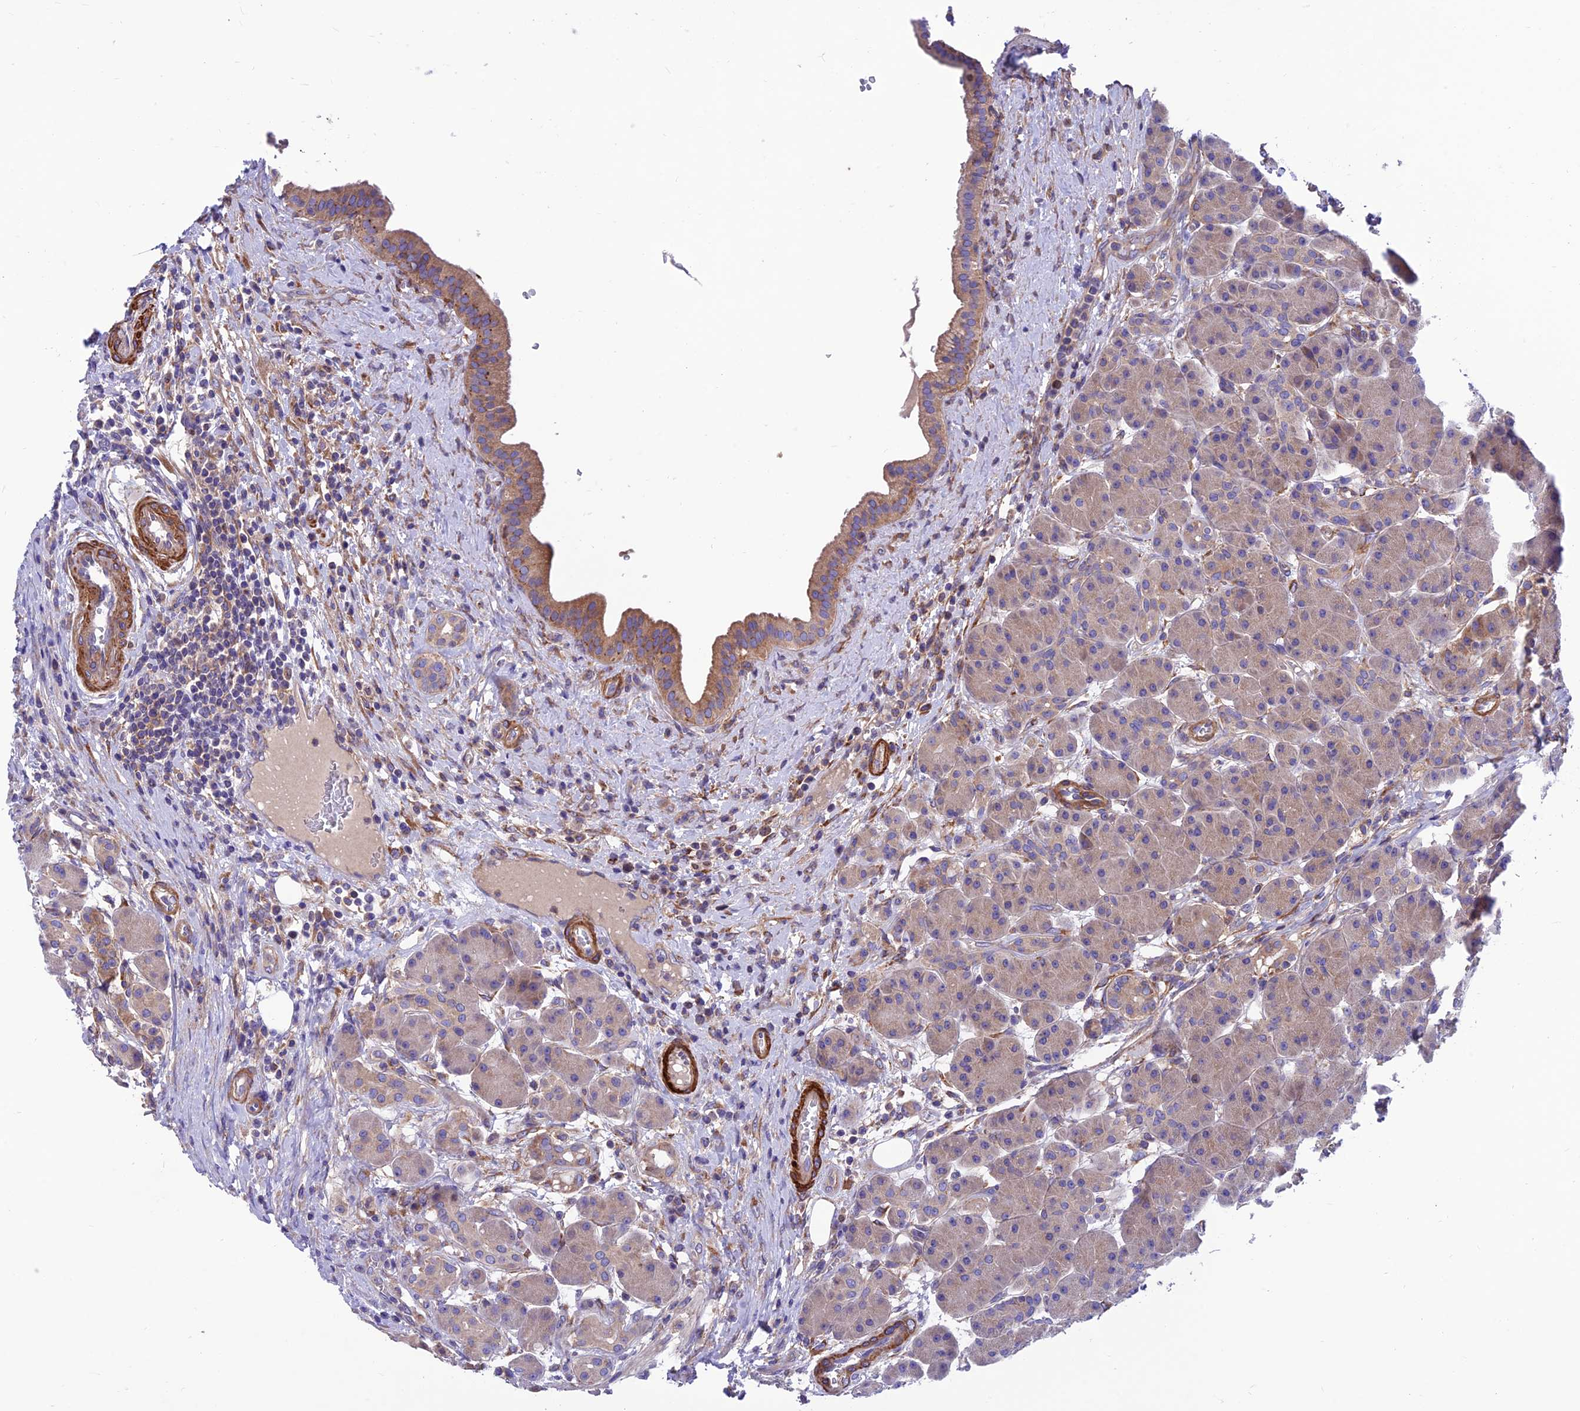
{"staining": {"intensity": "weak", "quantity": ">75%", "location": "cytoplasmic/membranous"}, "tissue": "pancreas", "cell_type": "Exocrine glandular cells", "image_type": "normal", "snomed": [{"axis": "morphology", "description": "Normal tissue, NOS"}, {"axis": "topography", "description": "Pancreas"}], "caption": "This photomicrograph shows IHC staining of unremarkable pancreas, with low weak cytoplasmic/membranous expression in about >75% of exocrine glandular cells.", "gene": "VPS16", "patient": {"sex": "male", "age": 63}}